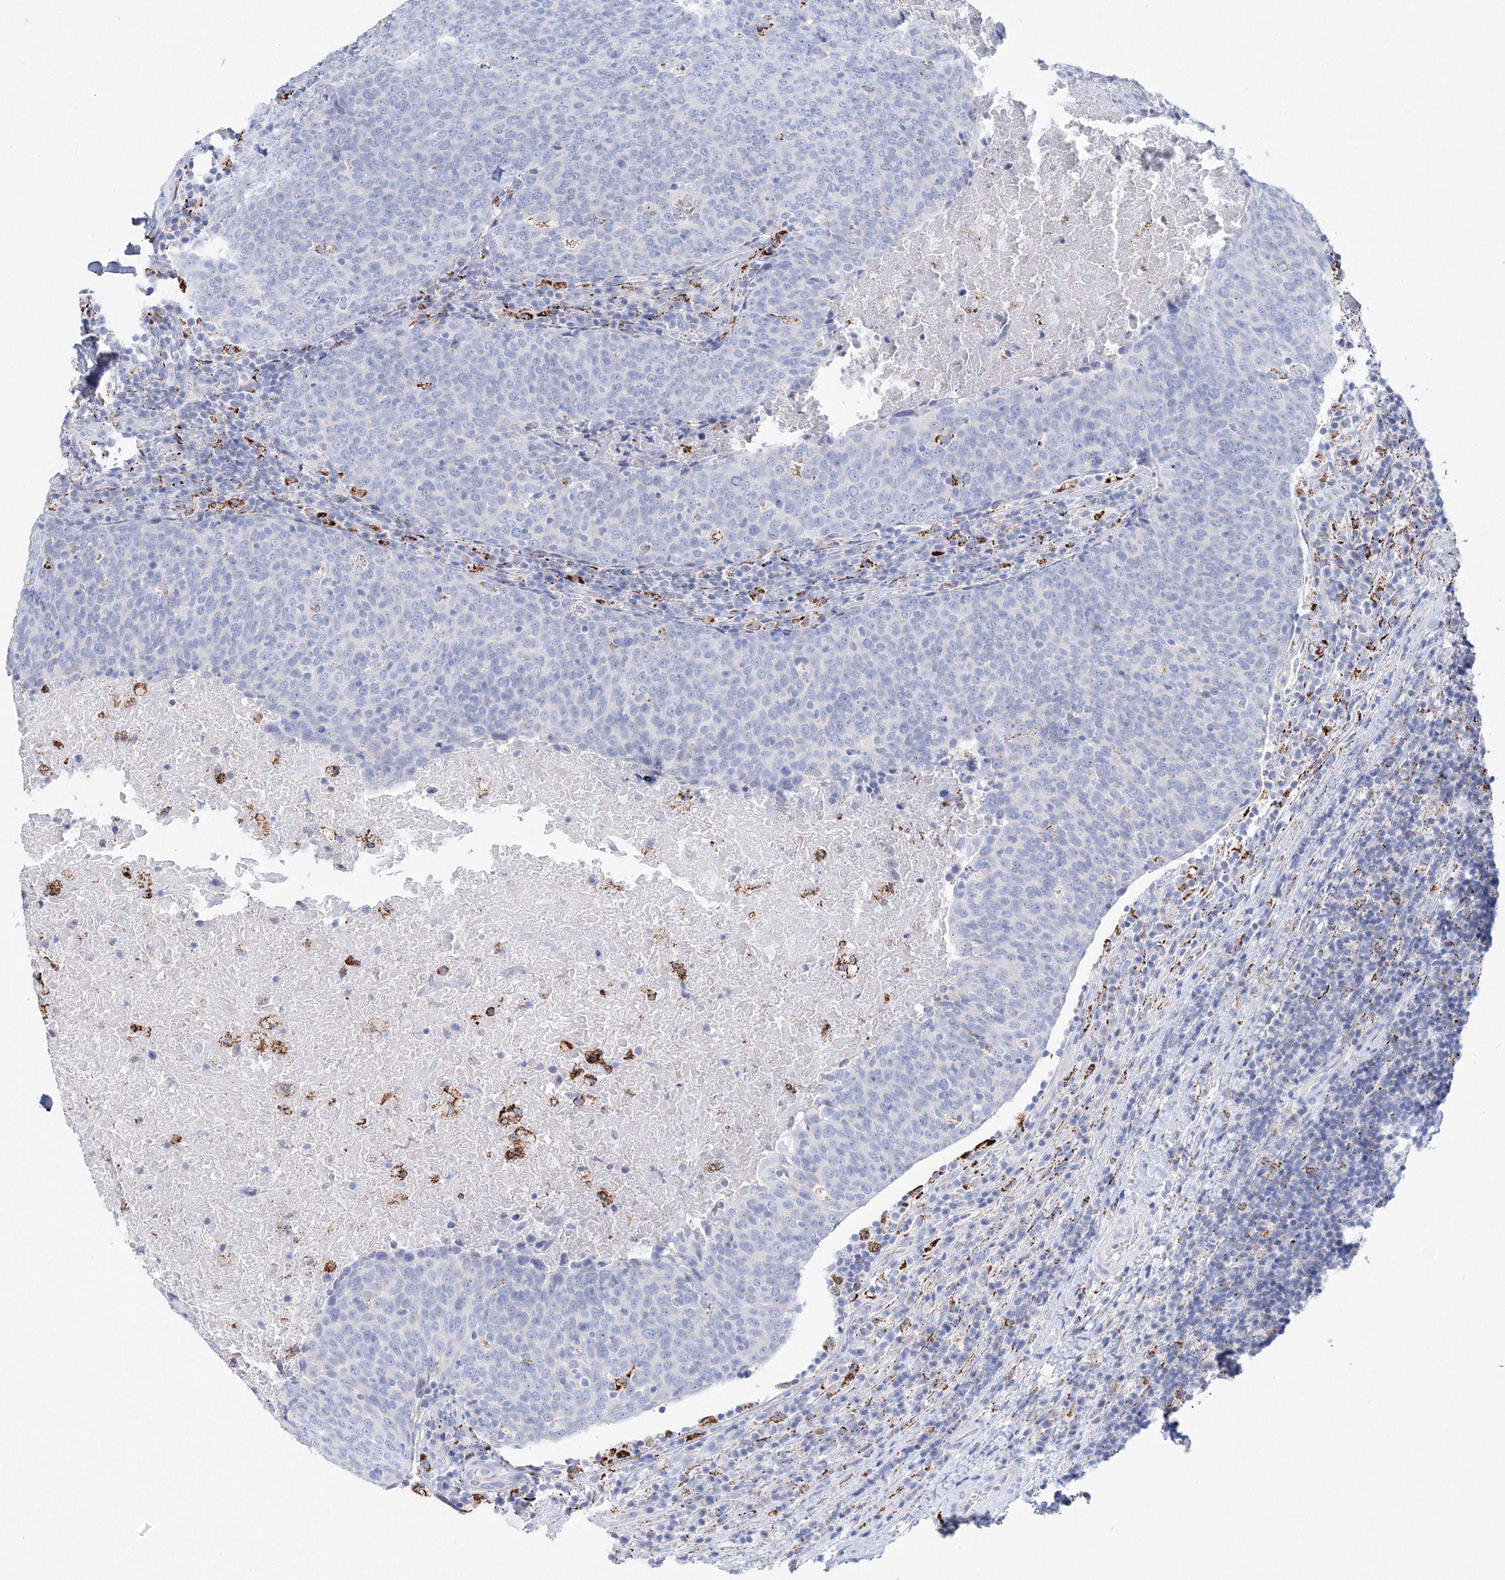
{"staining": {"intensity": "negative", "quantity": "none", "location": "none"}, "tissue": "head and neck cancer", "cell_type": "Tumor cells", "image_type": "cancer", "snomed": [{"axis": "morphology", "description": "Squamous cell carcinoma, NOS"}, {"axis": "morphology", "description": "Squamous cell carcinoma, metastatic, NOS"}, {"axis": "topography", "description": "Lymph node"}, {"axis": "topography", "description": "Head-Neck"}], "caption": "DAB (3,3'-diaminobenzidine) immunohistochemical staining of head and neck cancer exhibits no significant positivity in tumor cells.", "gene": "MERTK", "patient": {"sex": "male", "age": 62}}